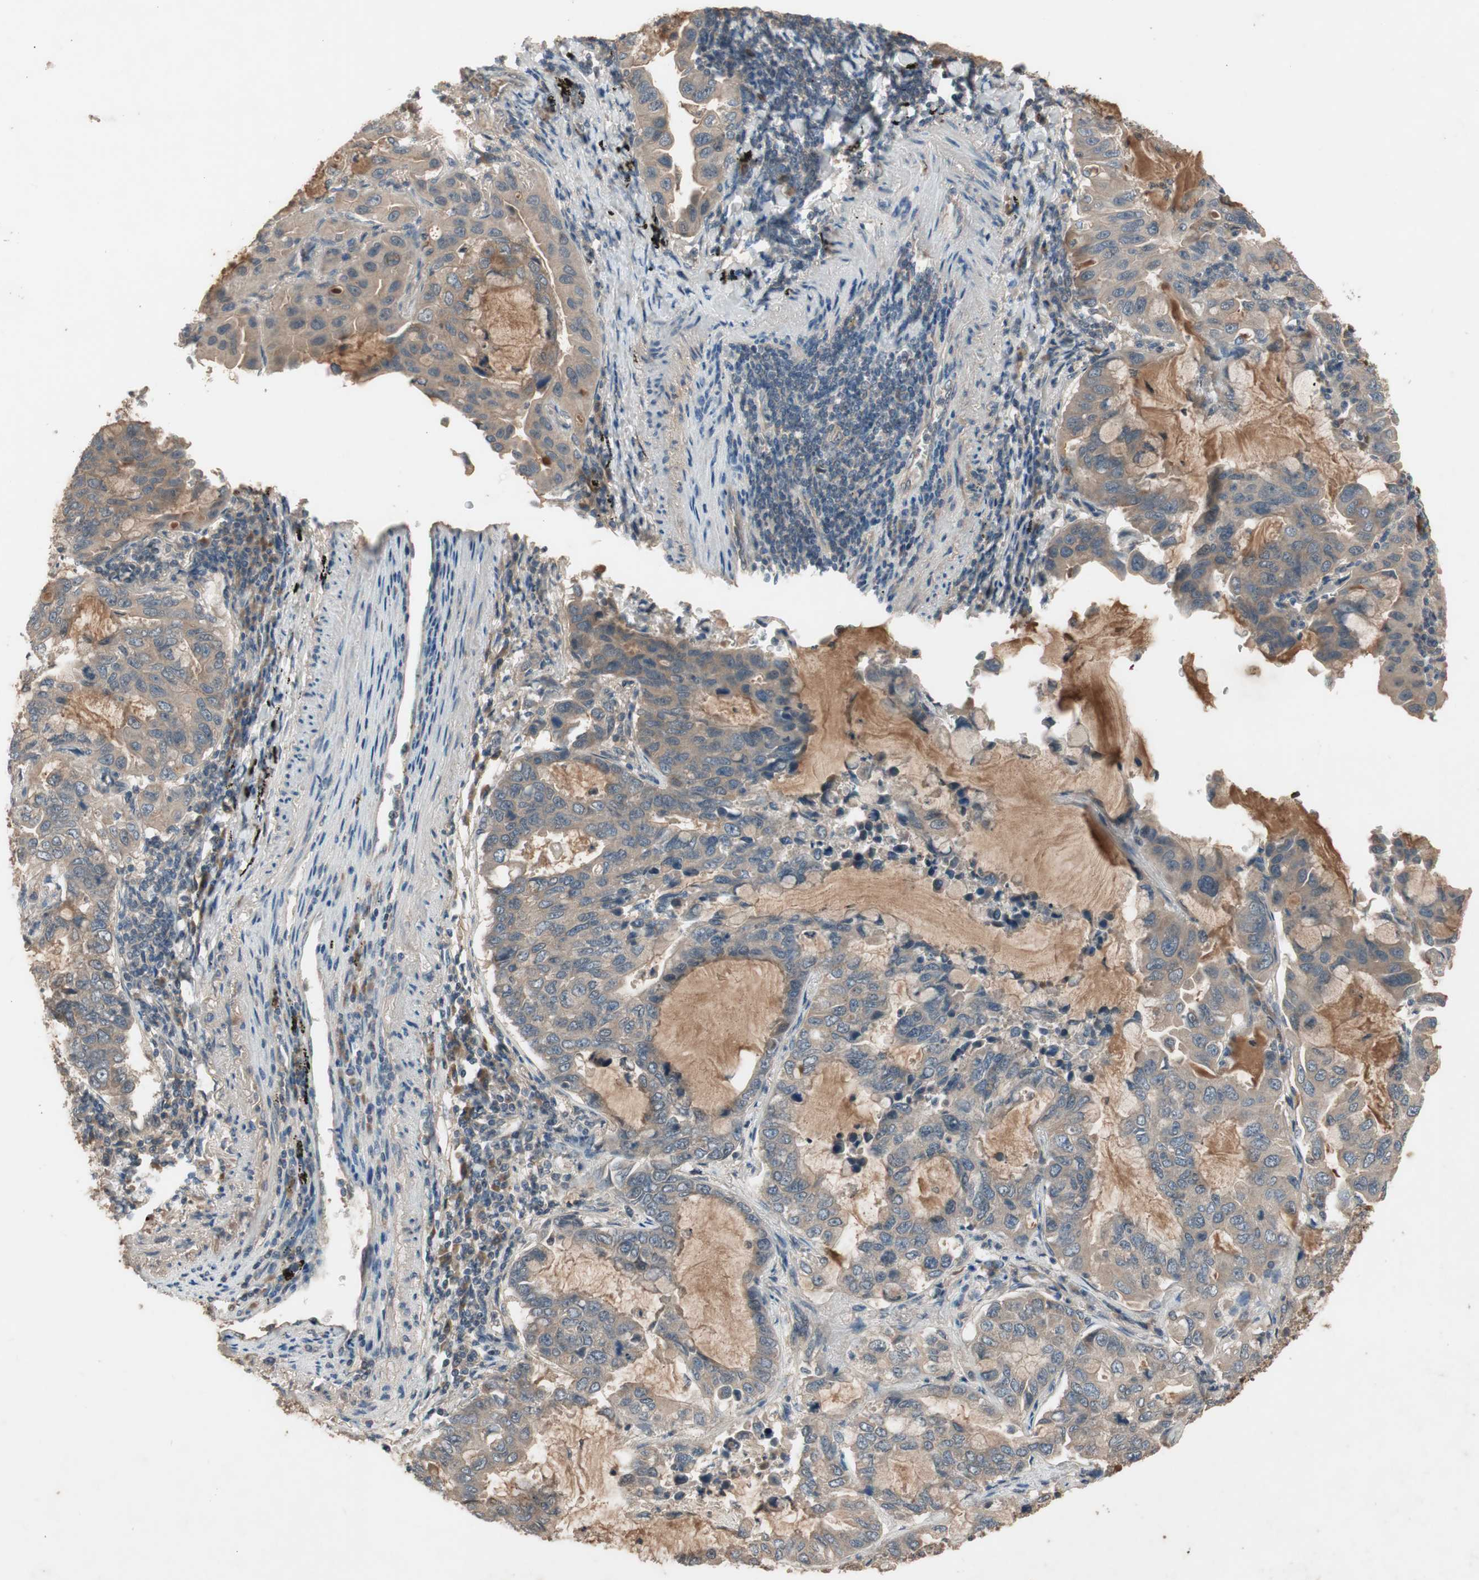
{"staining": {"intensity": "weak", "quantity": ">75%", "location": "cytoplasmic/membranous"}, "tissue": "lung cancer", "cell_type": "Tumor cells", "image_type": "cancer", "snomed": [{"axis": "morphology", "description": "Adenocarcinoma, NOS"}, {"axis": "topography", "description": "Lung"}], "caption": "Immunohistochemistry (IHC) of human lung cancer reveals low levels of weak cytoplasmic/membranous staining in about >75% of tumor cells.", "gene": "NSF", "patient": {"sex": "male", "age": 64}}